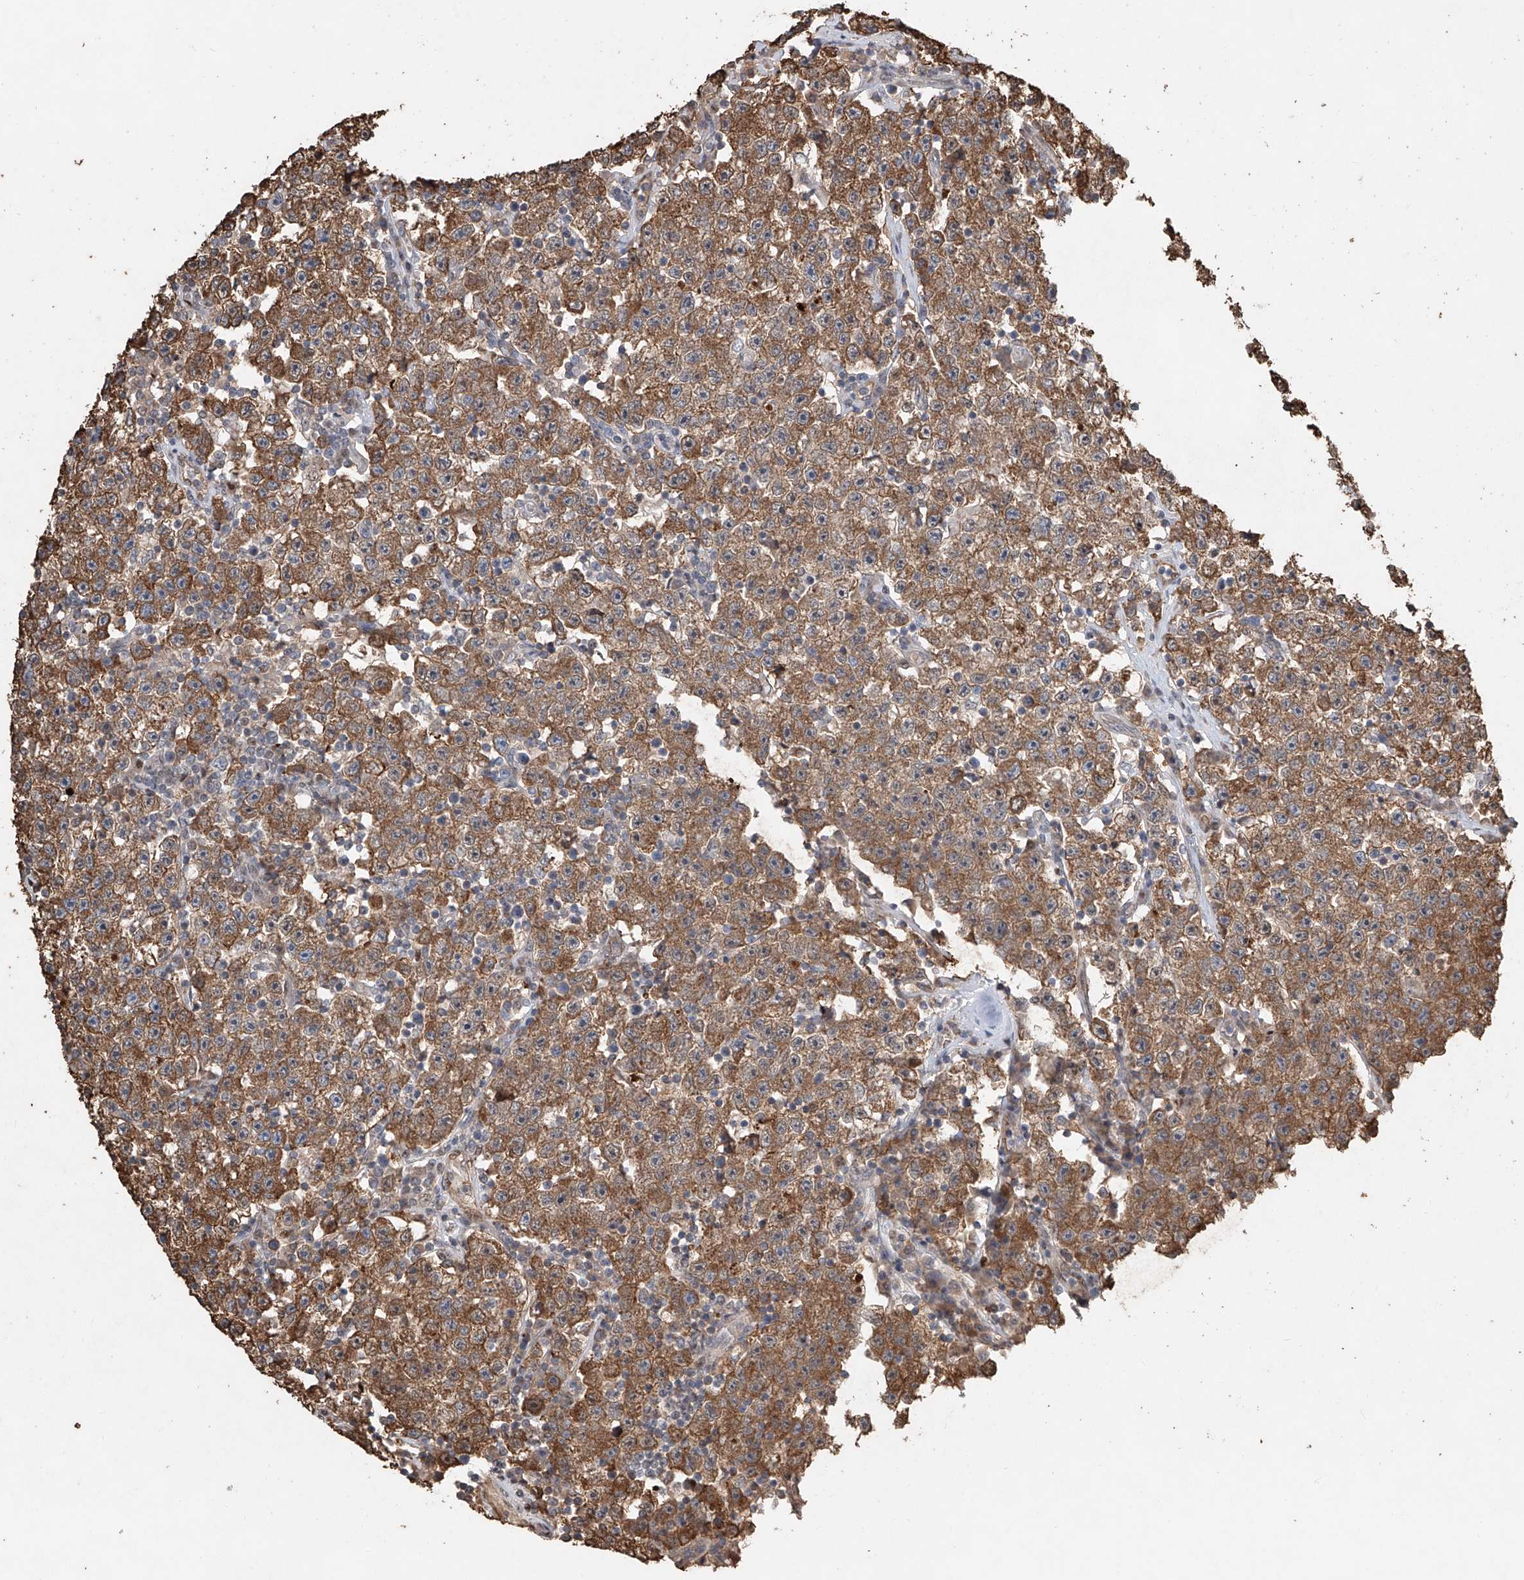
{"staining": {"intensity": "moderate", "quantity": ">75%", "location": "cytoplasmic/membranous"}, "tissue": "testis cancer", "cell_type": "Tumor cells", "image_type": "cancer", "snomed": [{"axis": "morphology", "description": "Seminoma, NOS"}, {"axis": "topography", "description": "Testis"}], "caption": "This is an image of IHC staining of testis cancer, which shows moderate staining in the cytoplasmic/membranous of tumor cells.", "gene": "RMND1", "patient": {"sex": "male", "age": 22}}